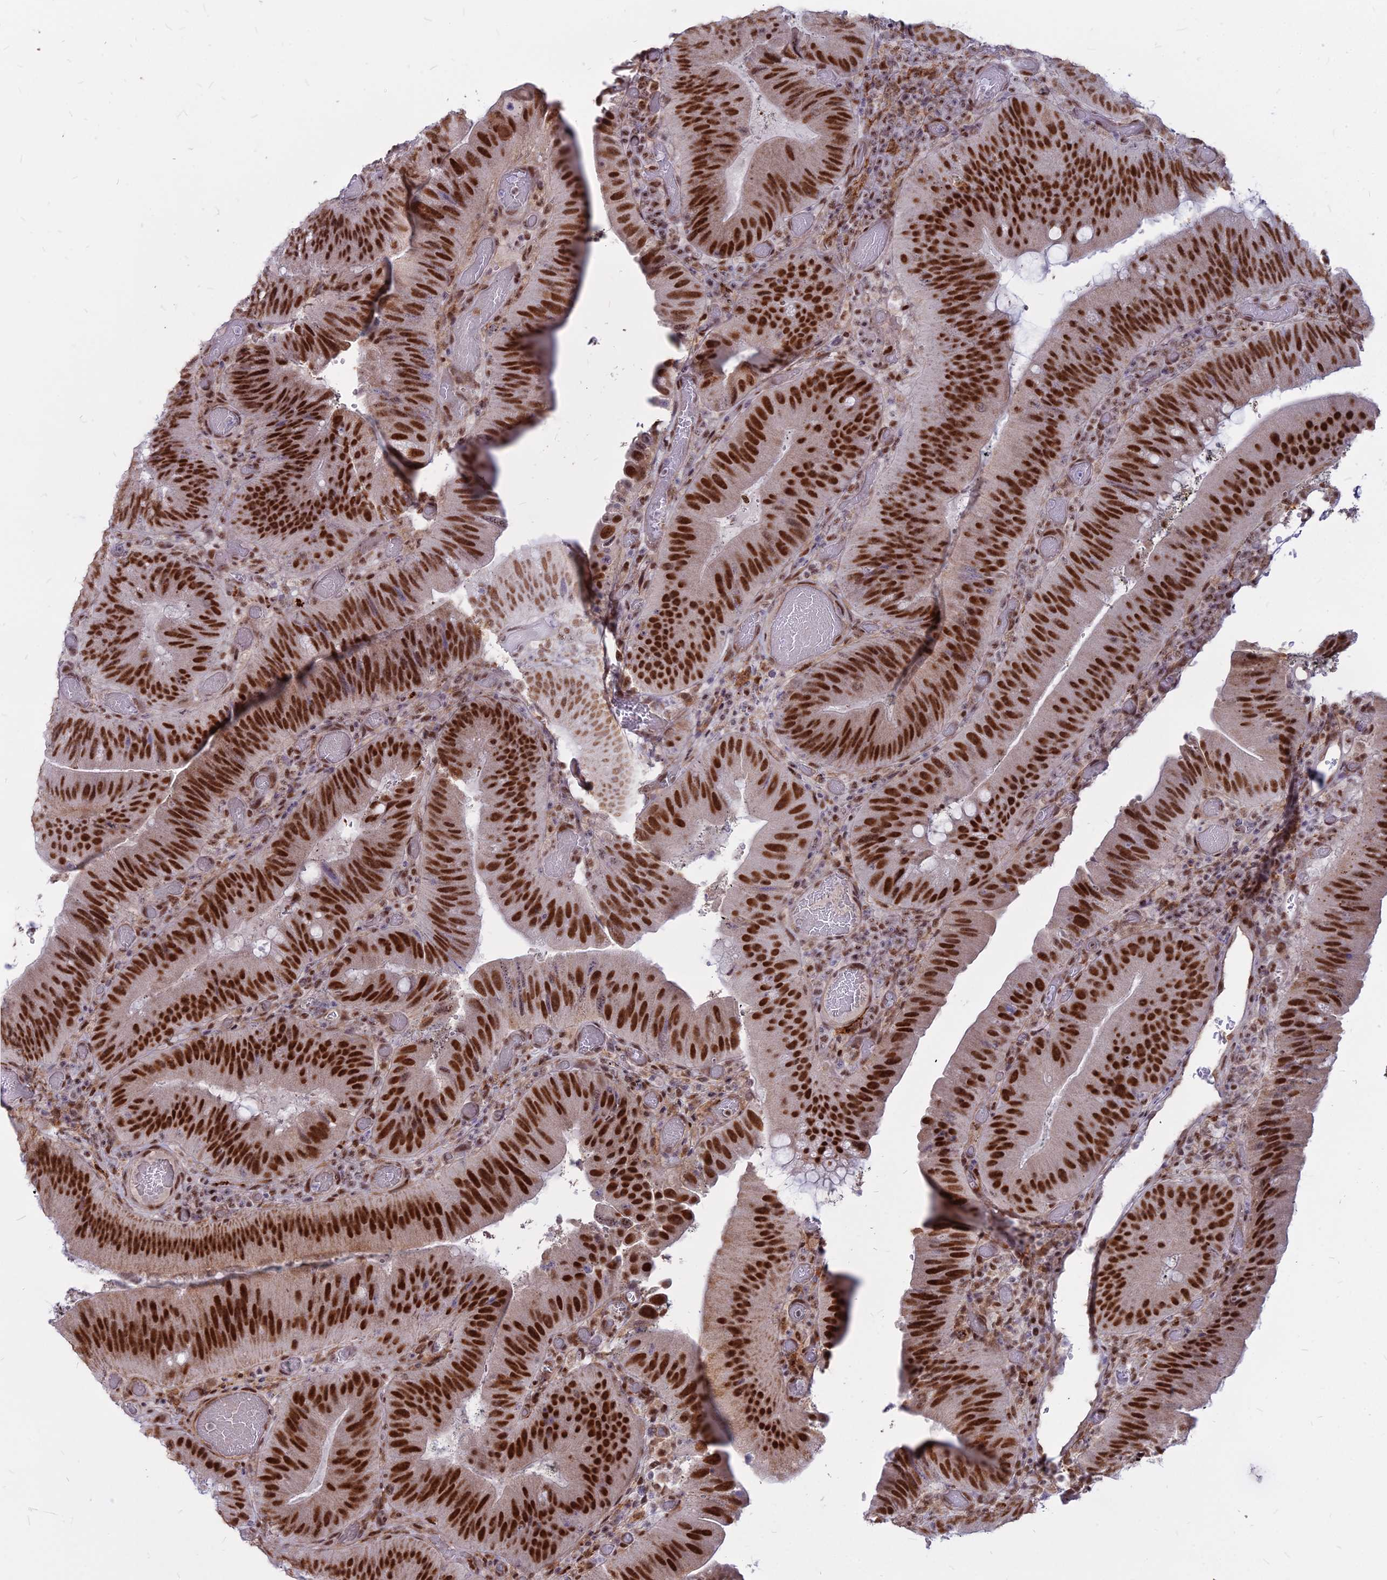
{"staining": {"intensity": "strong", "quantity": ">75%", "location": "nuclear"}, "tissue": "colorectal cancer", "cell_type": "Tumor cells", "image_type": "cancer", "snomed": [{"axis": "morphology", "description": "Adenocarcinoma, NOS"}, {"axis": "topography", "description": "Colon"}], "caption": "Strong nuclear positivity is present in approximately >75% of tumor cells in adenocarcinoma (colorectal).", "gene": "ALG10", "patient": {"sex": "female", "age": 43}}